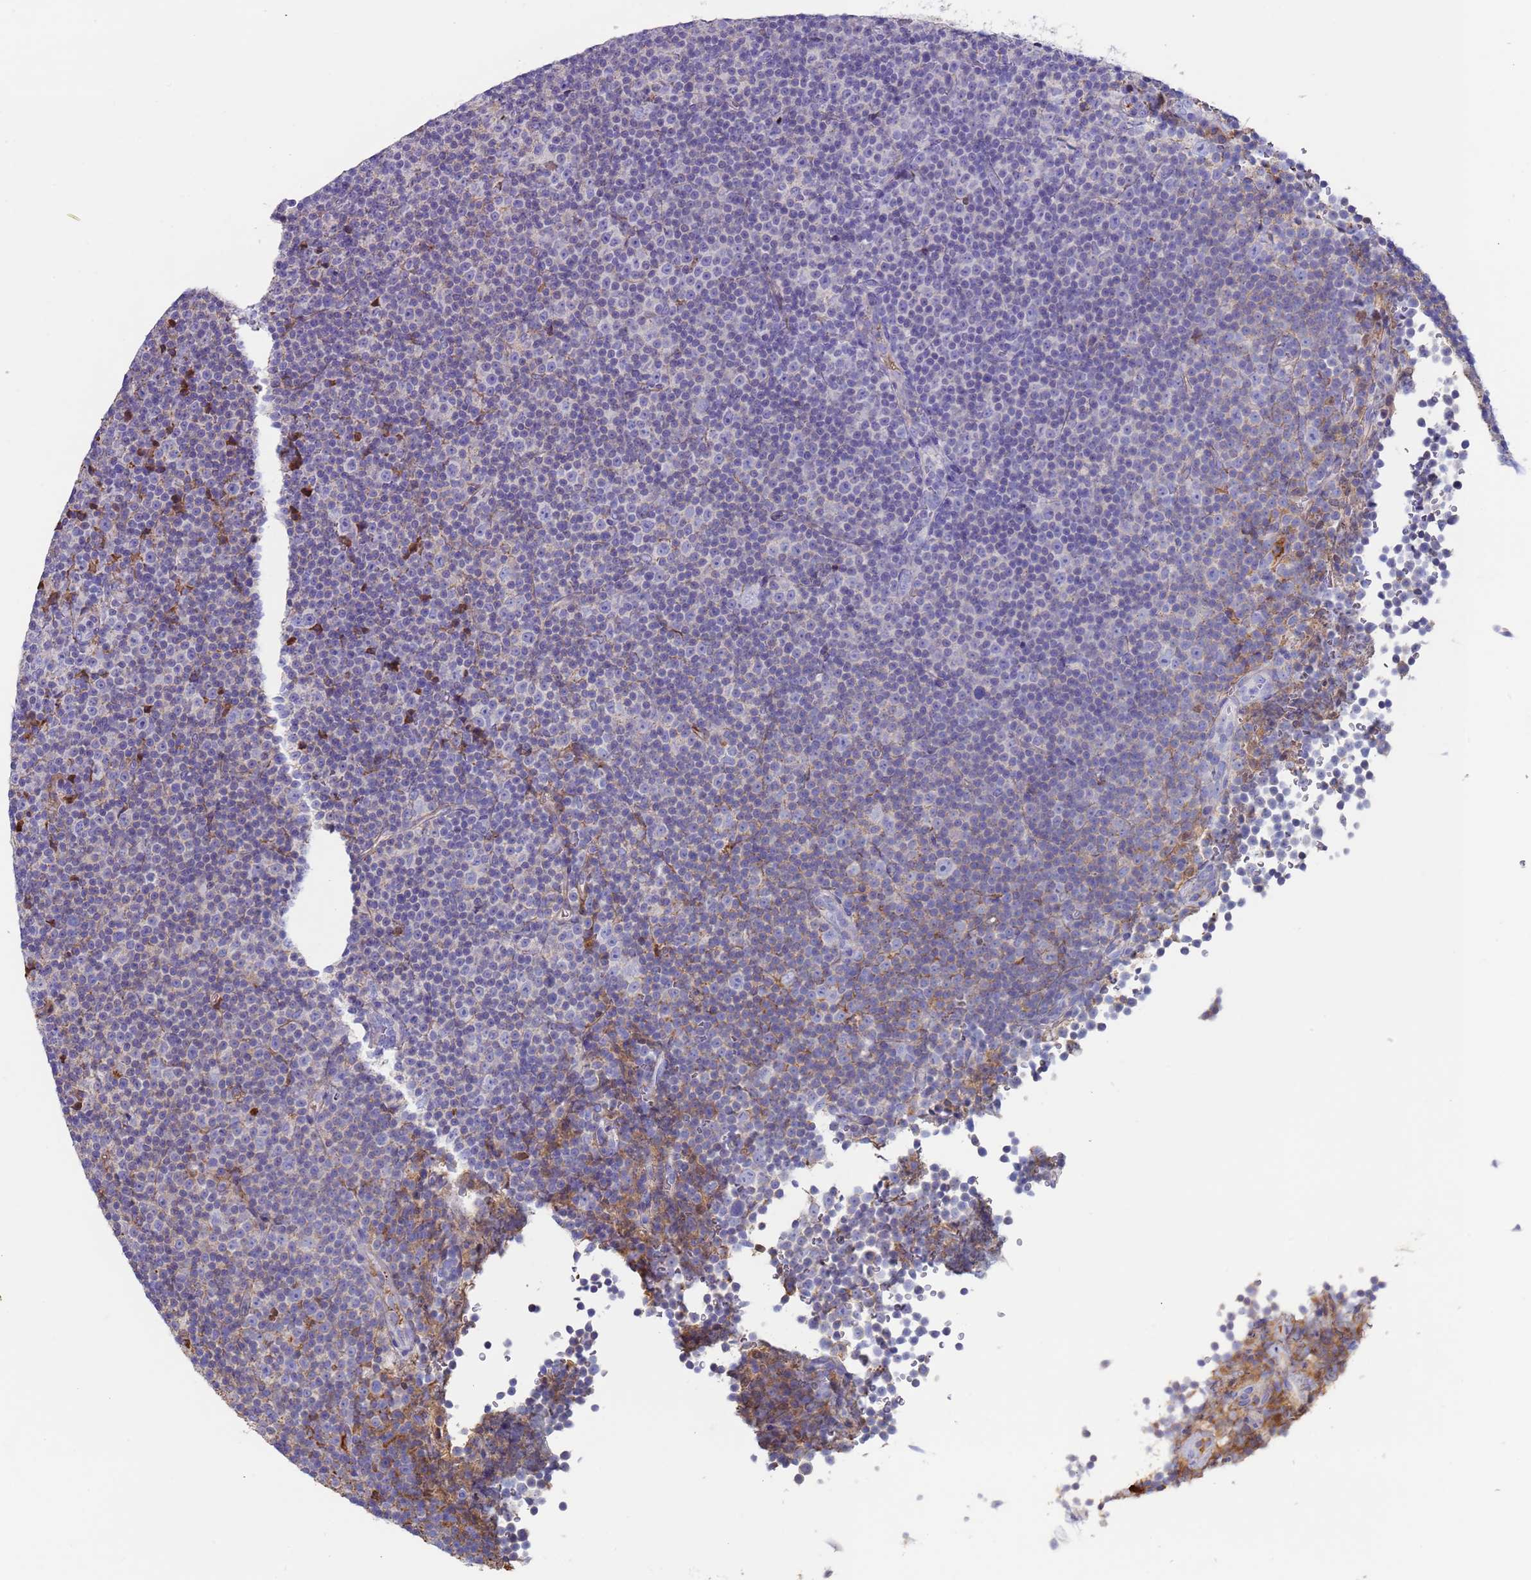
{"staining": {"intensity": "negative", "quantity": "none", "location": "none"}, "tissue": "lymphoma", "cell_type": "Tumor cells", "image_type": "cancer", "snomed": [{"axis": "morphology", "description": "Malignant lymphoma, non-Hodgkin's type, Low grade"}, {"axis": "topography", "description": "Lymph node"}], "caption": "The histopathology image demonstrates no significant expression in tumor cells of lymphoma.", "gene": "CYSLTR2", "patient": {"sex": "female", "age": 67}}